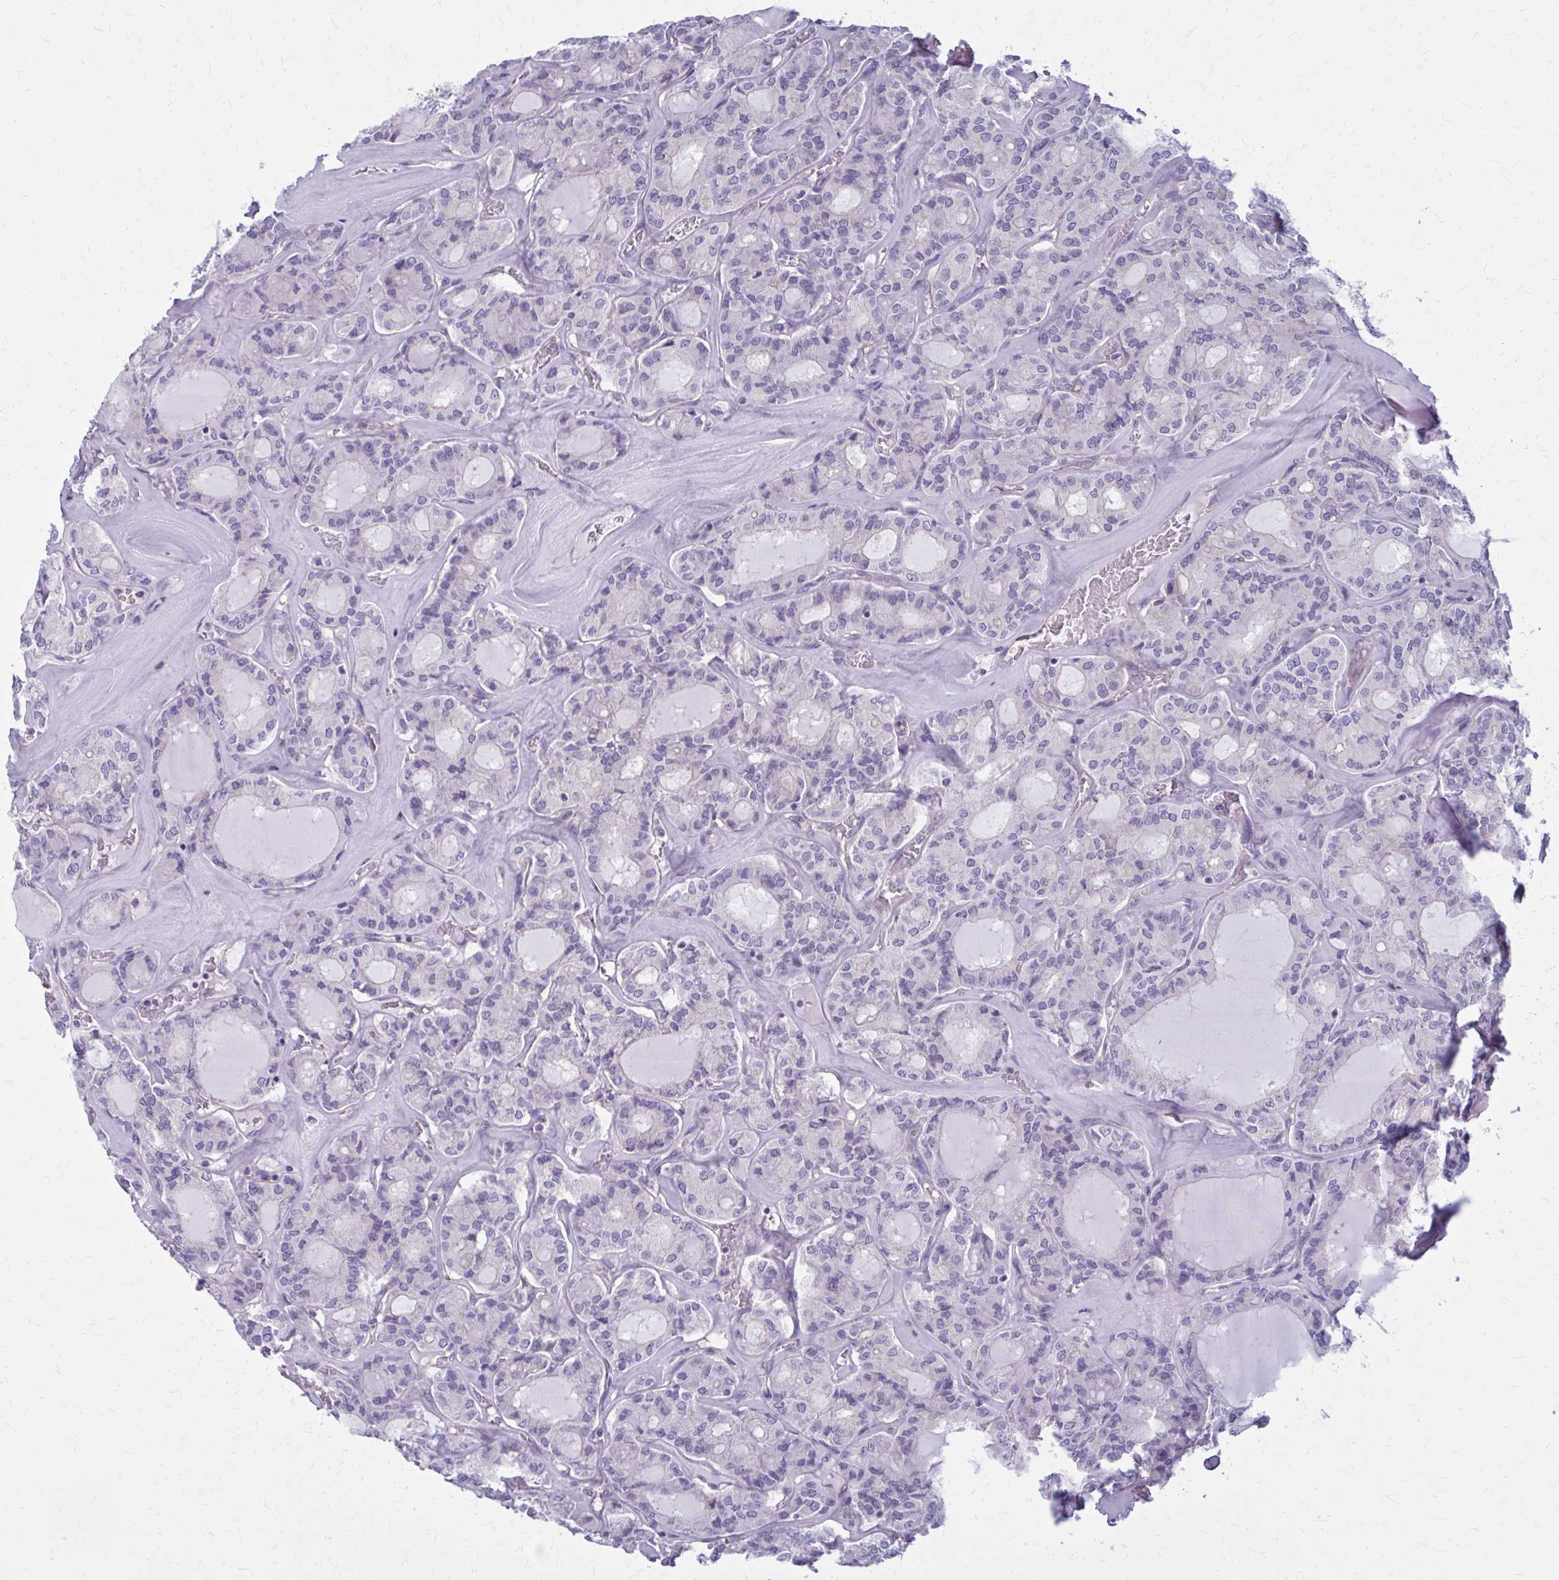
{"staining": {"intensity": "negative", "quantity": "none", "location": "none"}, "tissue": "thyroid cancer", "cell_type": "Tumor cells", "image_type": "cancer", "snomed": [{"axis": "morphology", "description": "Papillary adenocarcinoma, NOS"}, {"axis": "topography", "description": "Thyroid gland"}], "caption": "Protein analysis of papillary adenocarcinoma (thyroid) displays no significant staining in tumor cells.", "gene": "ZDHHC7", "patient": {"sex": "male", "age": 87}}